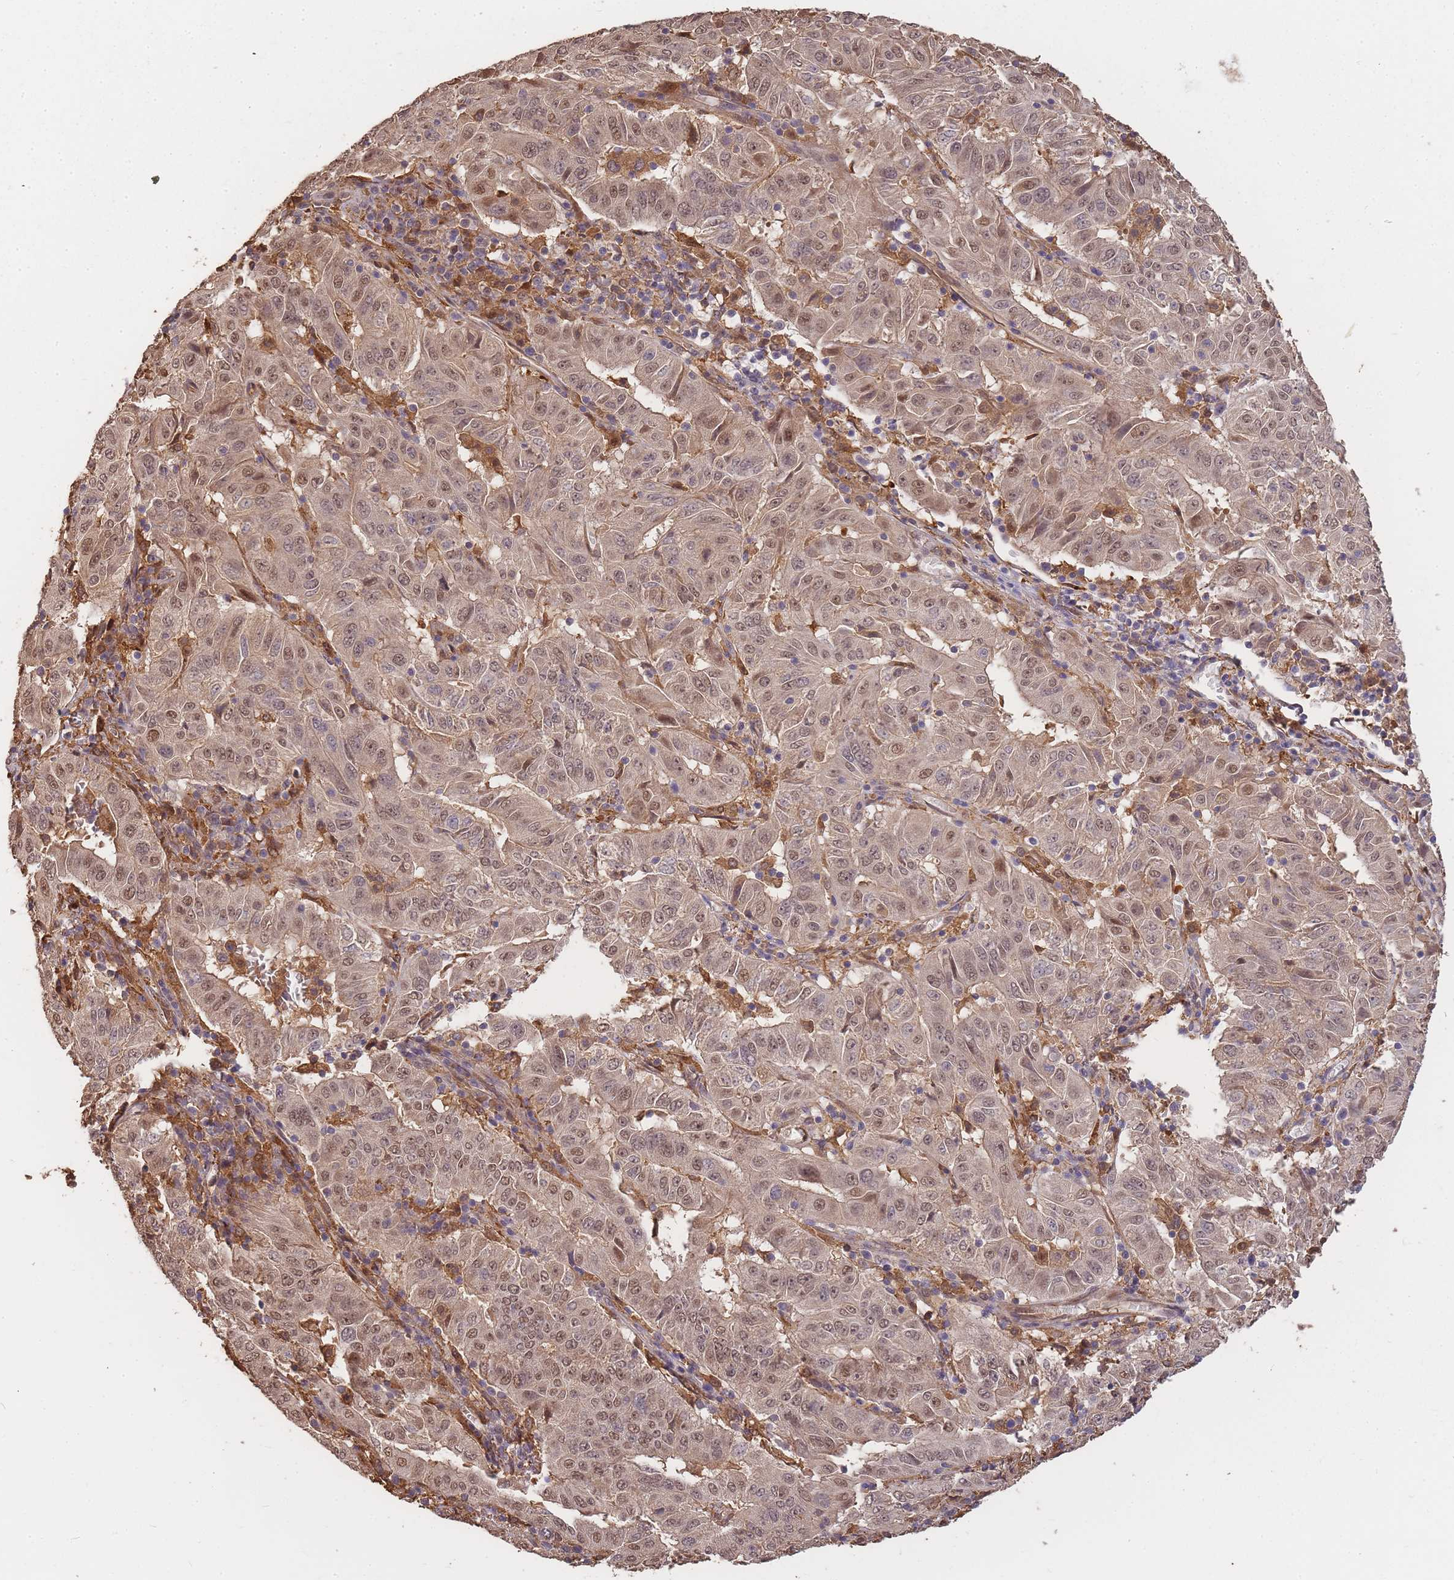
{"staining": {"intensity": "moderate", "quantity": ">75%", "location": "cytoplasmic/membranous,nuclear"}, "tissue": "pancreatic cancer", "cell_type": "Tumor cells", "image_type": "cancer", "snomed": [{"axis": "morphology", "description": "Adenocarcinoma, NOS"}, {"axis": "topography", "description": "Pancreas"}], "caption": "There is medium levels of moderate cytoplasmic/membranous and nuclear staining in tumor cells of pancreatic adenocarcinoma, as demonstrated by immunohistochemical staining (brown color).", "gene": "CDKN2AIPNL", "patient": {"sex": "male", "age": 63}}